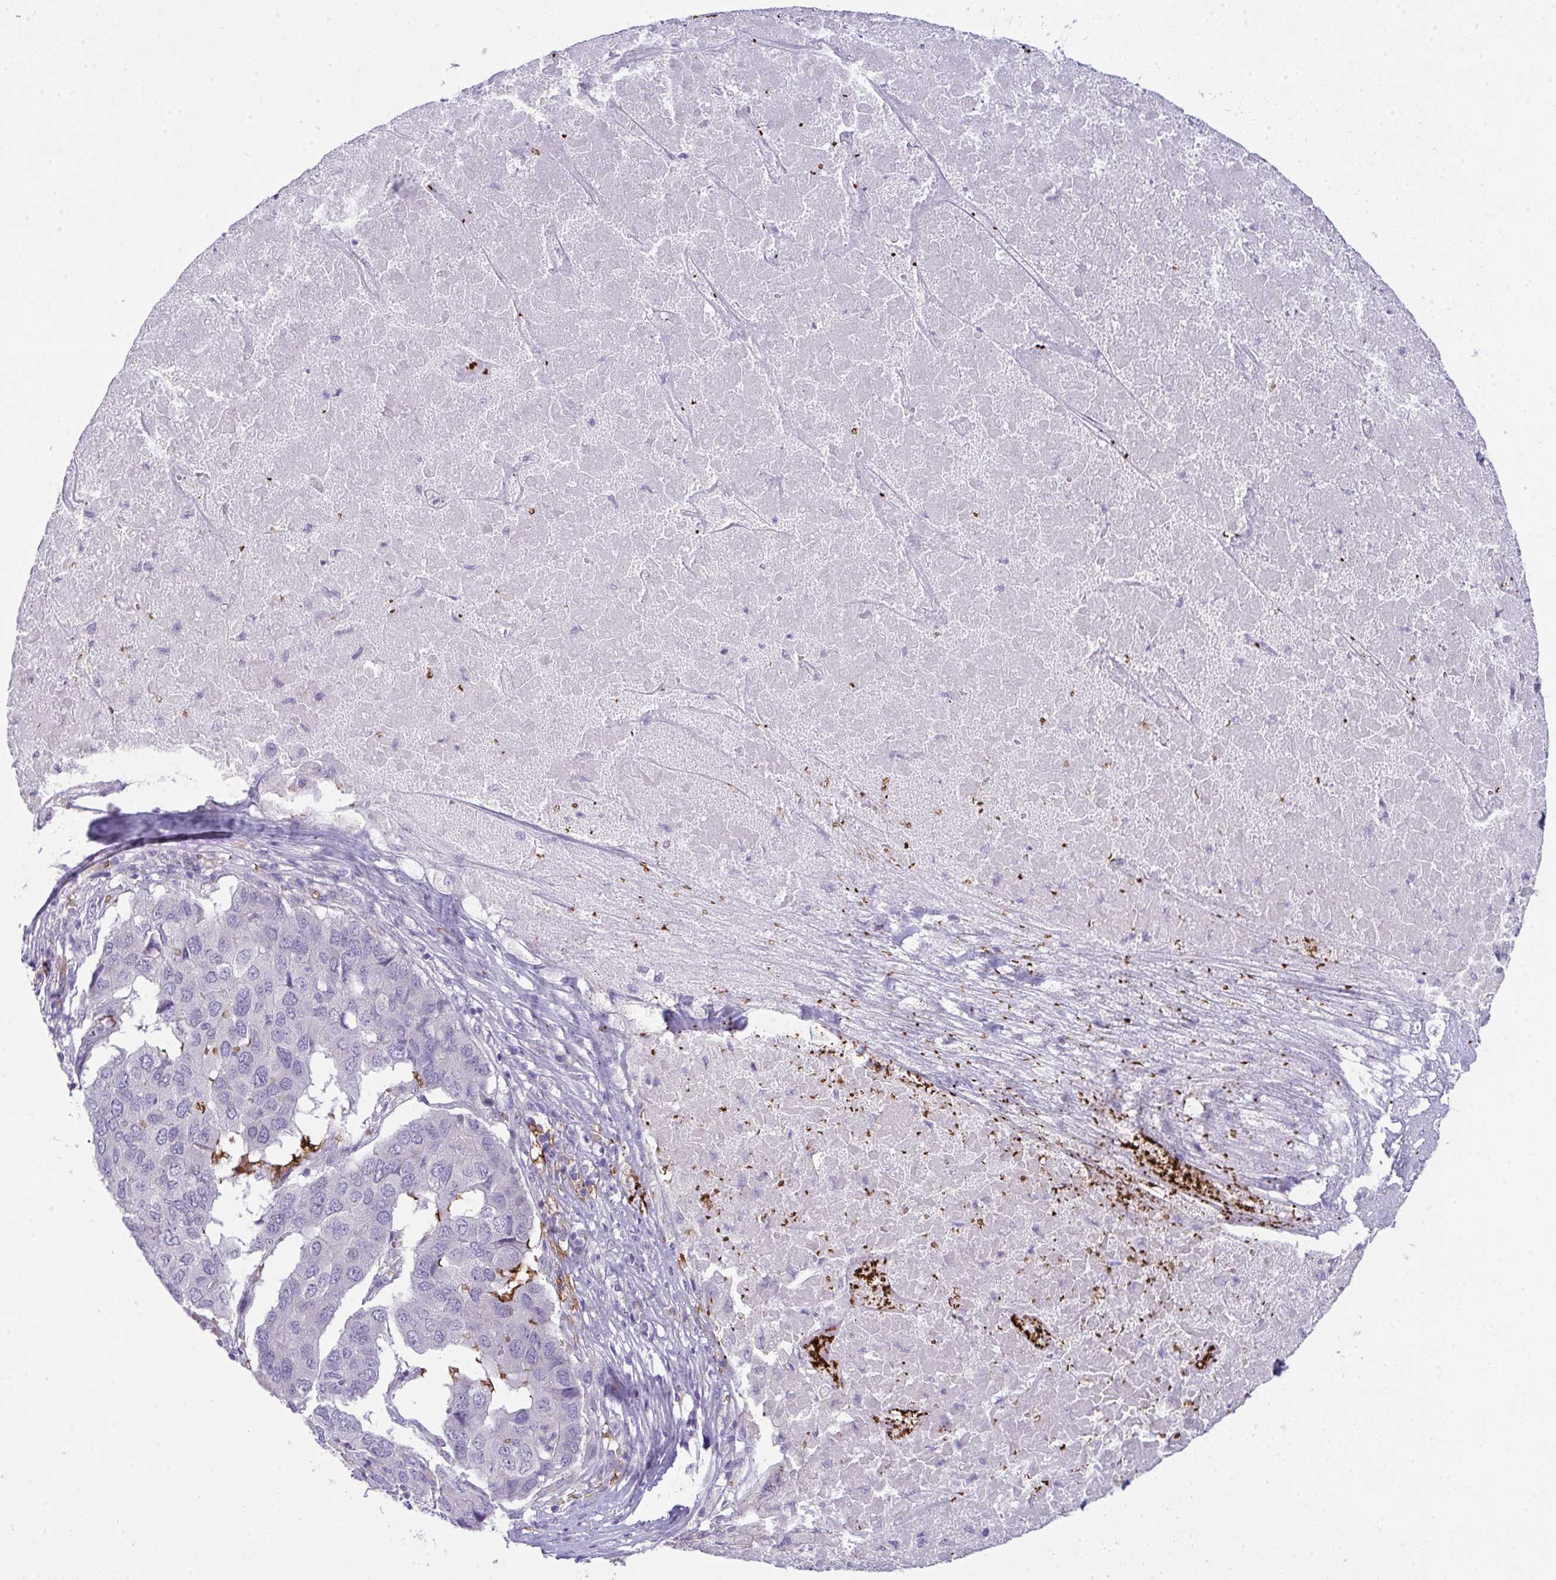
{"staining": {"intensity": "negative", "quantity": "none", "location": "none"}, "tissue": "pancreatic cancer", "cell_type": "Tumor cells", "image_type": "cancer", "snomed": [{"axis": "morphology", "description": "Adenocarcinoma, NOS"}, {"axis": "topography", "description": "Pancreas"}], "caption": "High magnification brightfield microscopy of pancreatic cancer stained with DAB (3,3'-diaminobenzidine) (brown) and counterstained with hematoxylin (blue): tumor cells show no significant staining. (DAB immunohistochemistry, high magnification).", "gene": "SPTB", "patient": {"sex": "male", "age": 50}}